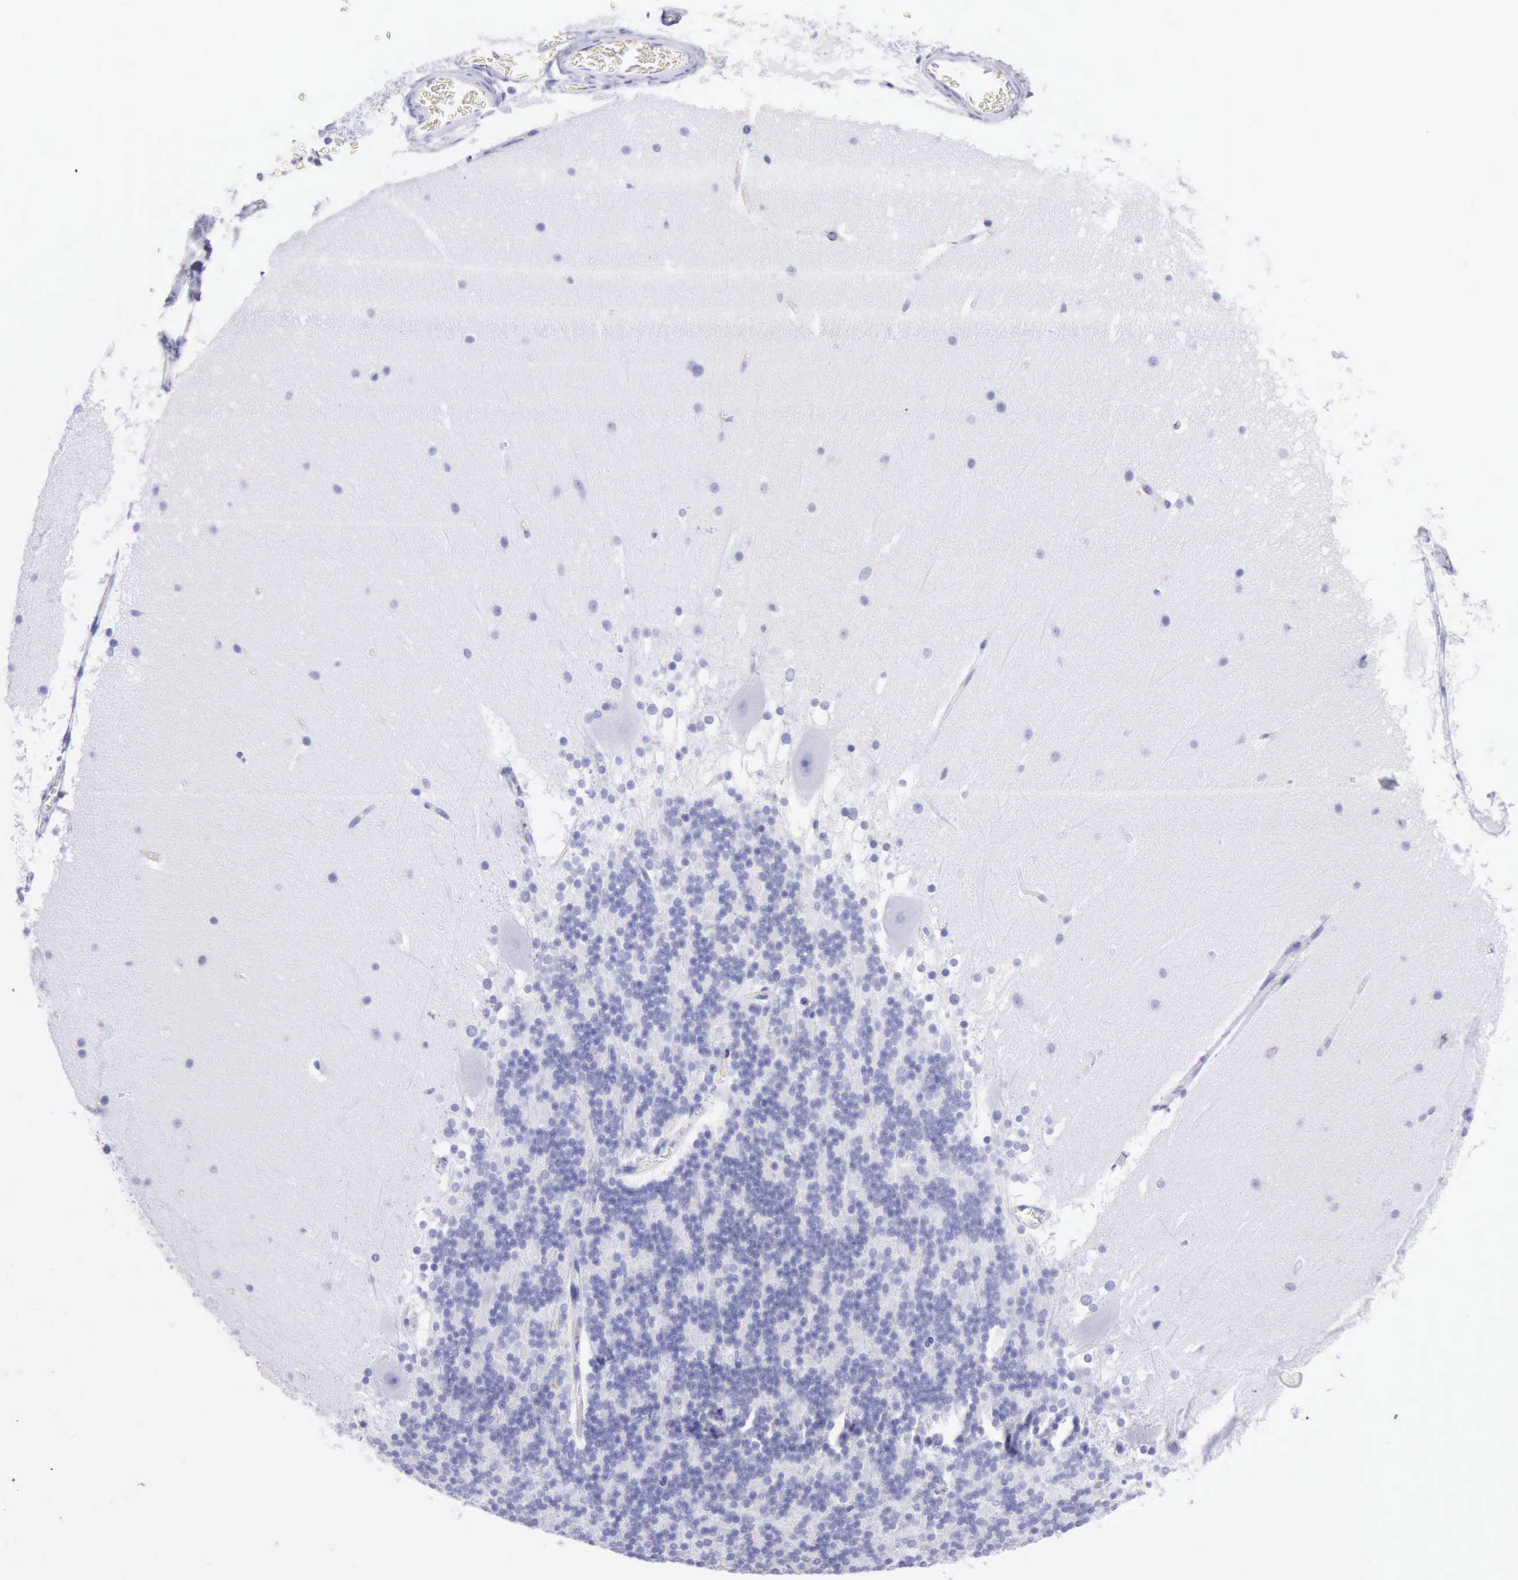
{"staining": {"intensity": "negative", "quantity": "none", "location": "none"}, "tissue": "cerebellum", "cell_type": "Cells in granular layer", "image_type": "normal", "snomed": [{"axis": "morphology", "description": "Normal tissue, NOS"}, {"axis": "topography", "description": "Cerebellum"}], "caption": "Immunohistochemistry (IHC) histopathology image of unremarkable cerebellum: cerebellum stained with DAB shows no significant protein staining in cells in granular layer. The staining is performed using DAB (3,3'-diaminobenzidine) brown chromogen with nuclei counter-stained in using hematoxylin.", "gene": "MCM2", "patient": {"sex": "female", "age": 19}}